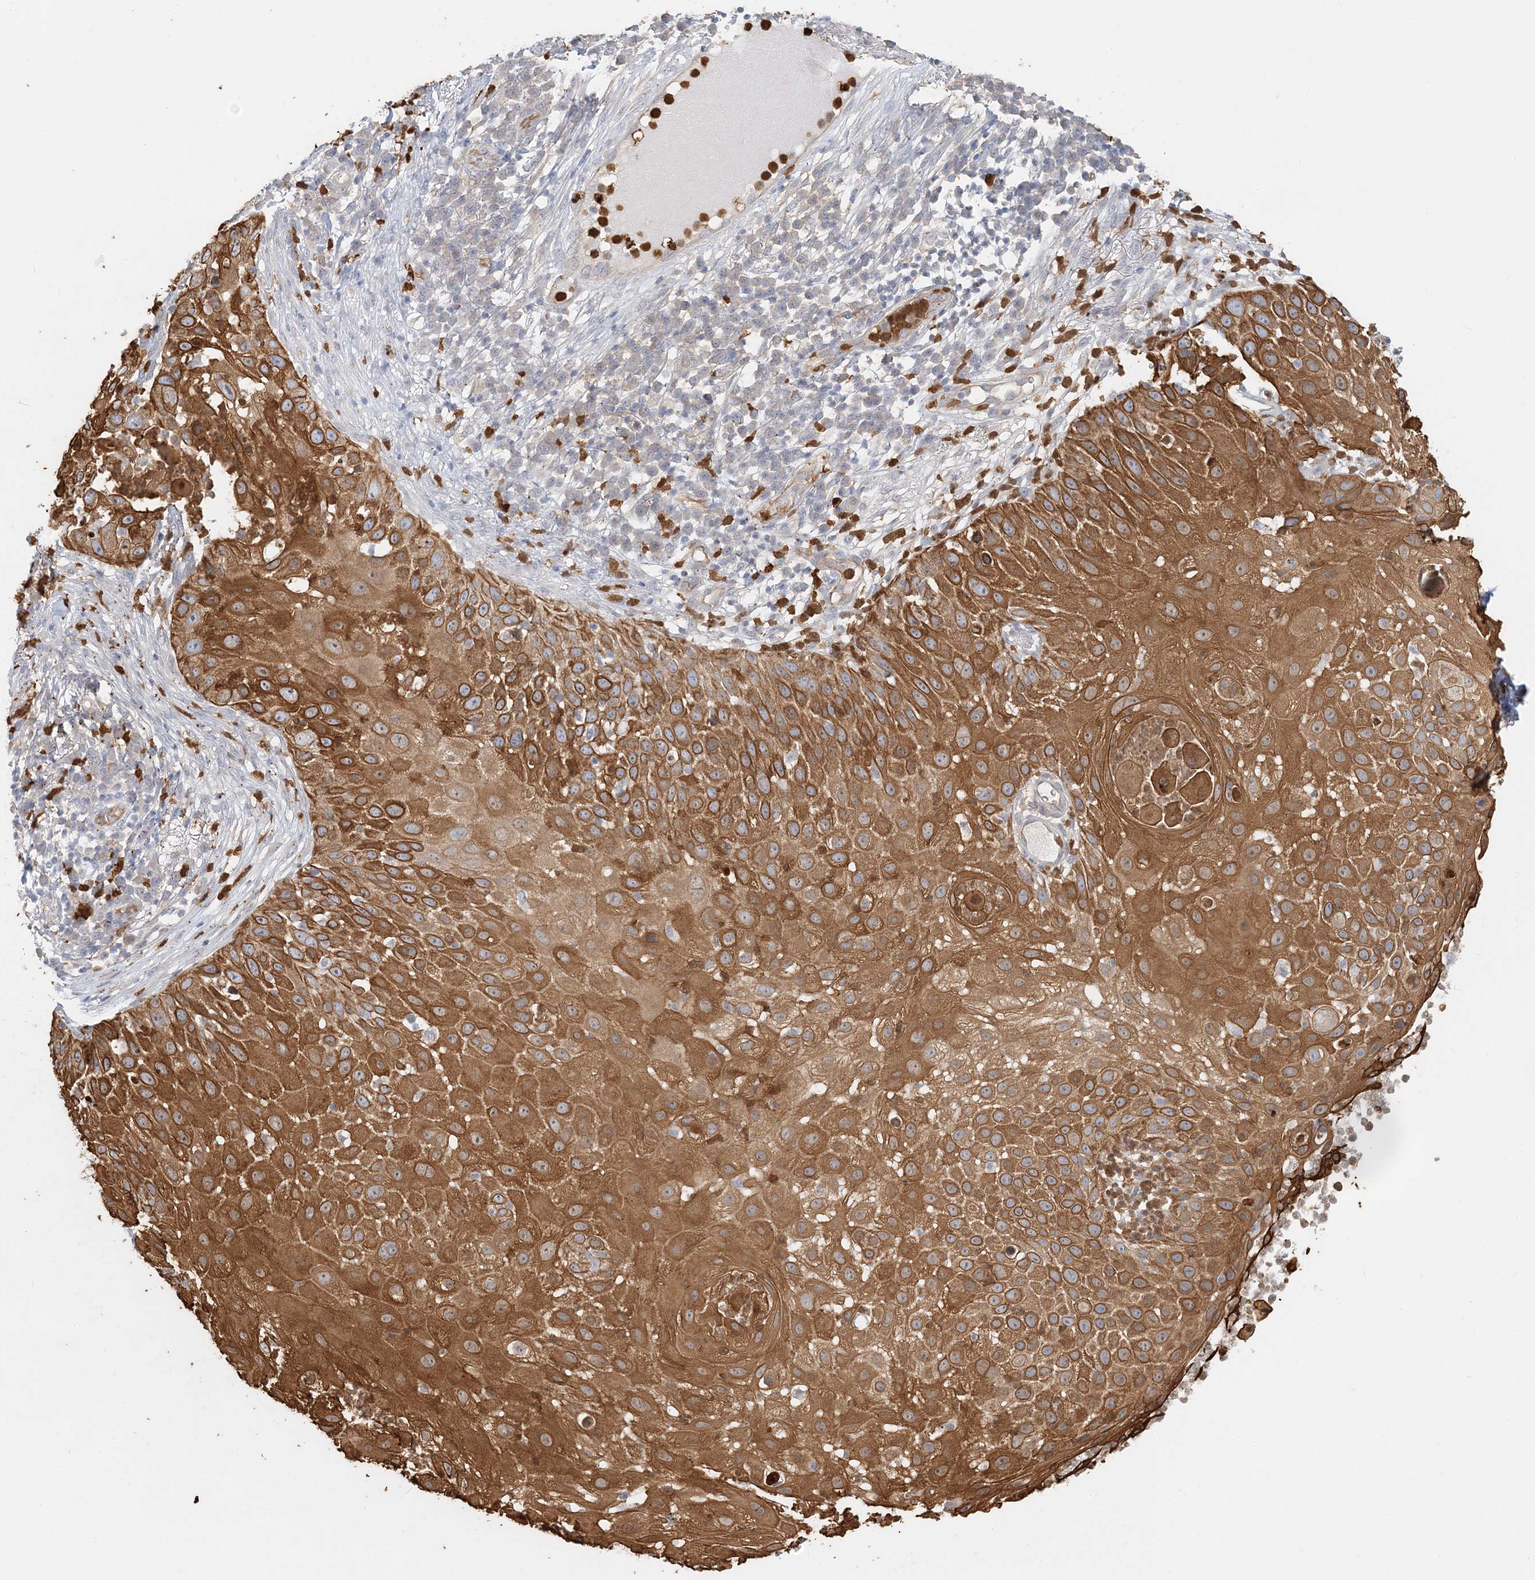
{"staining": {"intensity": "strong", "quantity": ">75%", "location": "cytoplasmic/membranous"}, "tissue": "skin cancer", "cell_type": "Tumor cells", "image_type": "cancer", "snomed": [{"axis": "morphology", "description": "Squamous cell carcinoma, NOS"}, {"axis": "topography", "description": "Skin"}], "caption": "This photomicrograph displays immunohistochemistry (IHC) staining of skin squamous cell carcinoma, with high strong cytoplasmic/membranous staining in approximately >75% of tumor cells.", "gene": "DNAH1", "patient": {"sex": "female", "age": 44}}